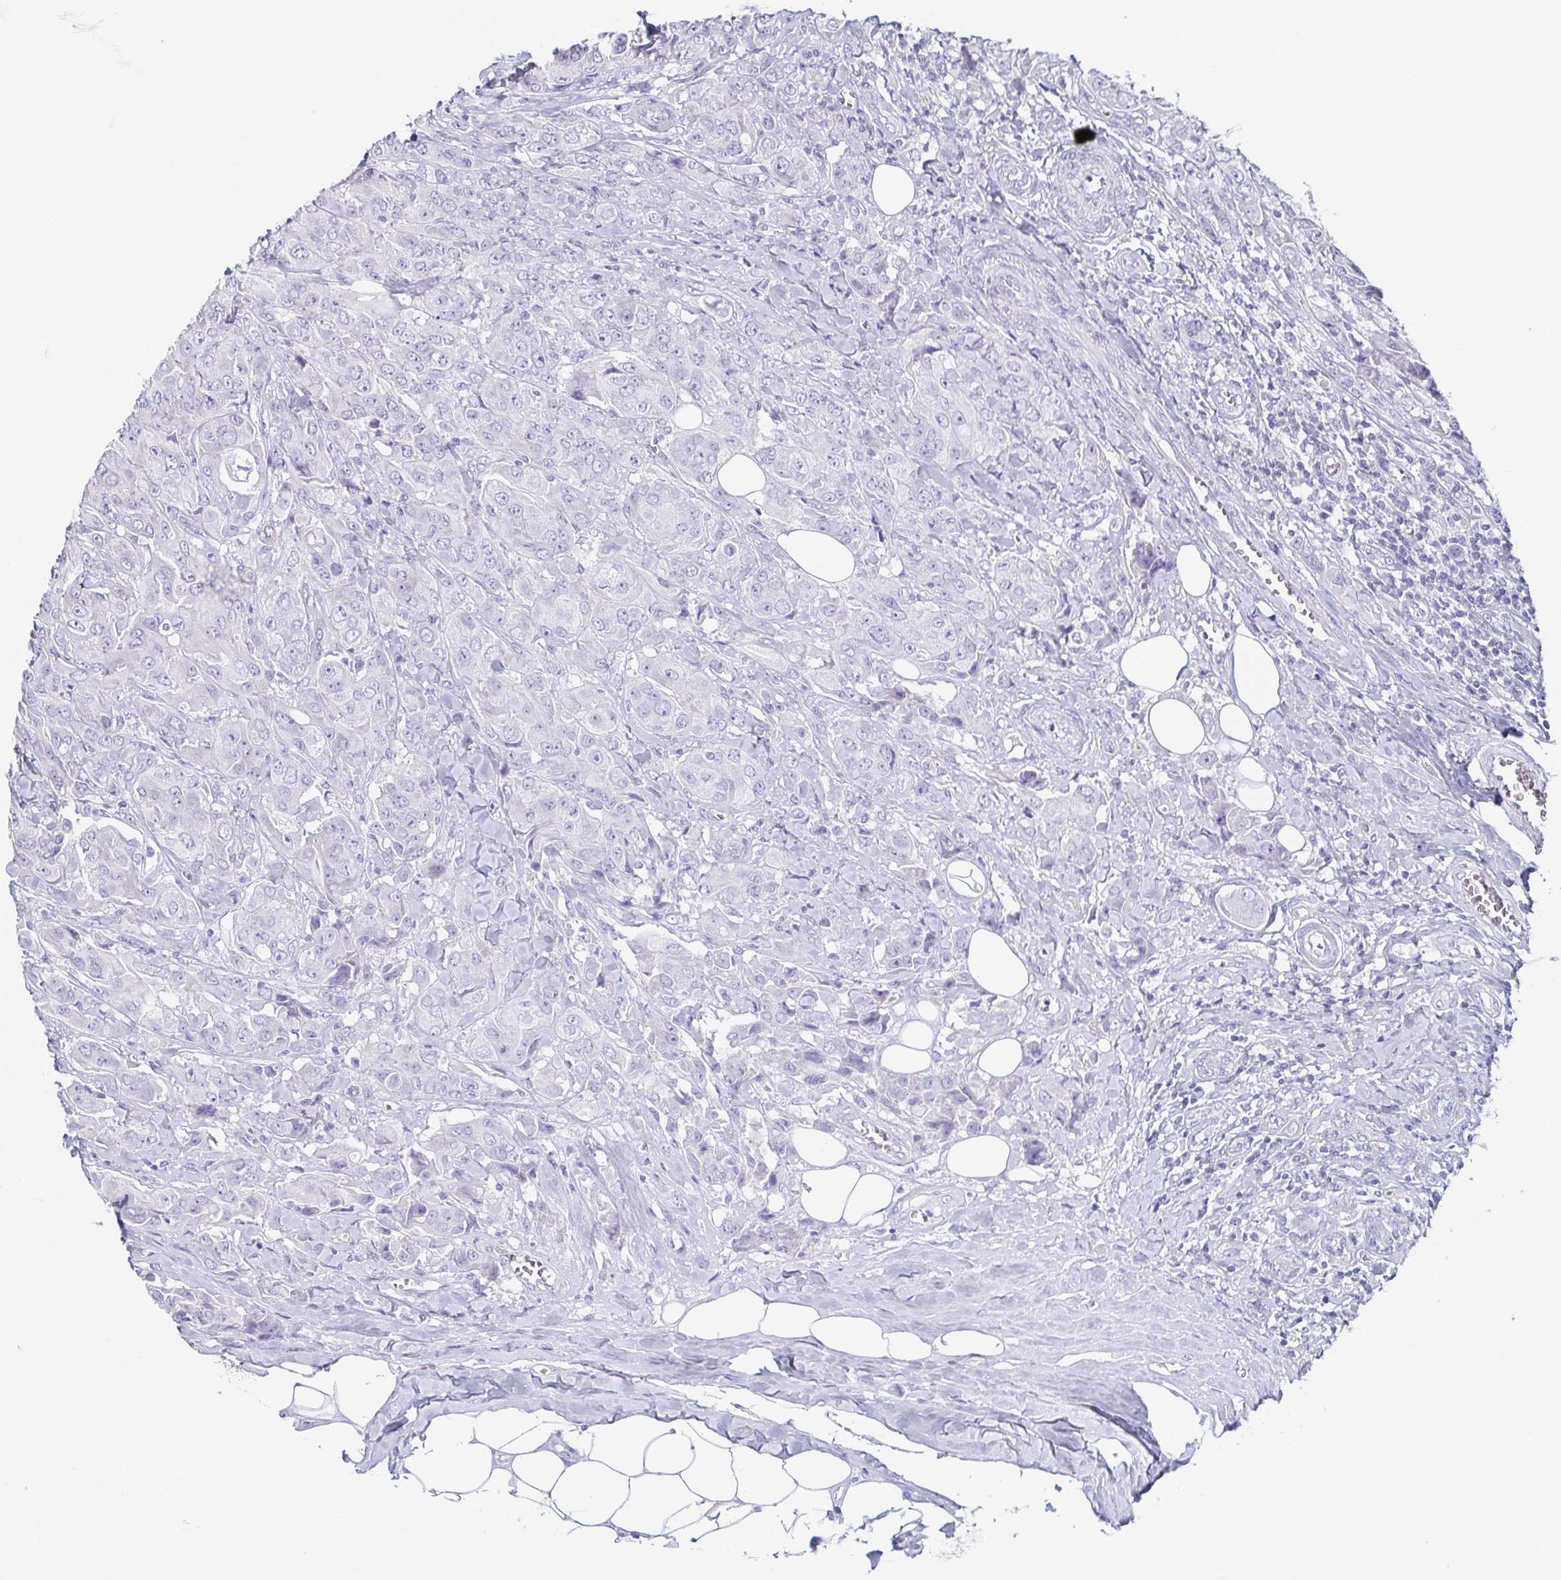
{"staining": {"intensity": "negative", "quantity": "none", "location": "none"}, "tissue": "breast cancer", "cell_type": "Tumor cells", "image_type": "cancer", "snomed": [{"axis": "morphology", "description": "Normal tissue, NOS"}, {"axis": "morphology", "description": "Duct carcinoma"}, {"axis": "topography", "description": "Breast"}], "caption": "Micrograph shows no protein staining in tumor cells of breast cancer tissue. (Stains: DAB immunohistochemistry (IHC) with hematoxylin counter stain, Microscopy: brightfield microscopy at high magnification).", "gene": "PRR27", "patient": {"sex": "female", "age": 43}}